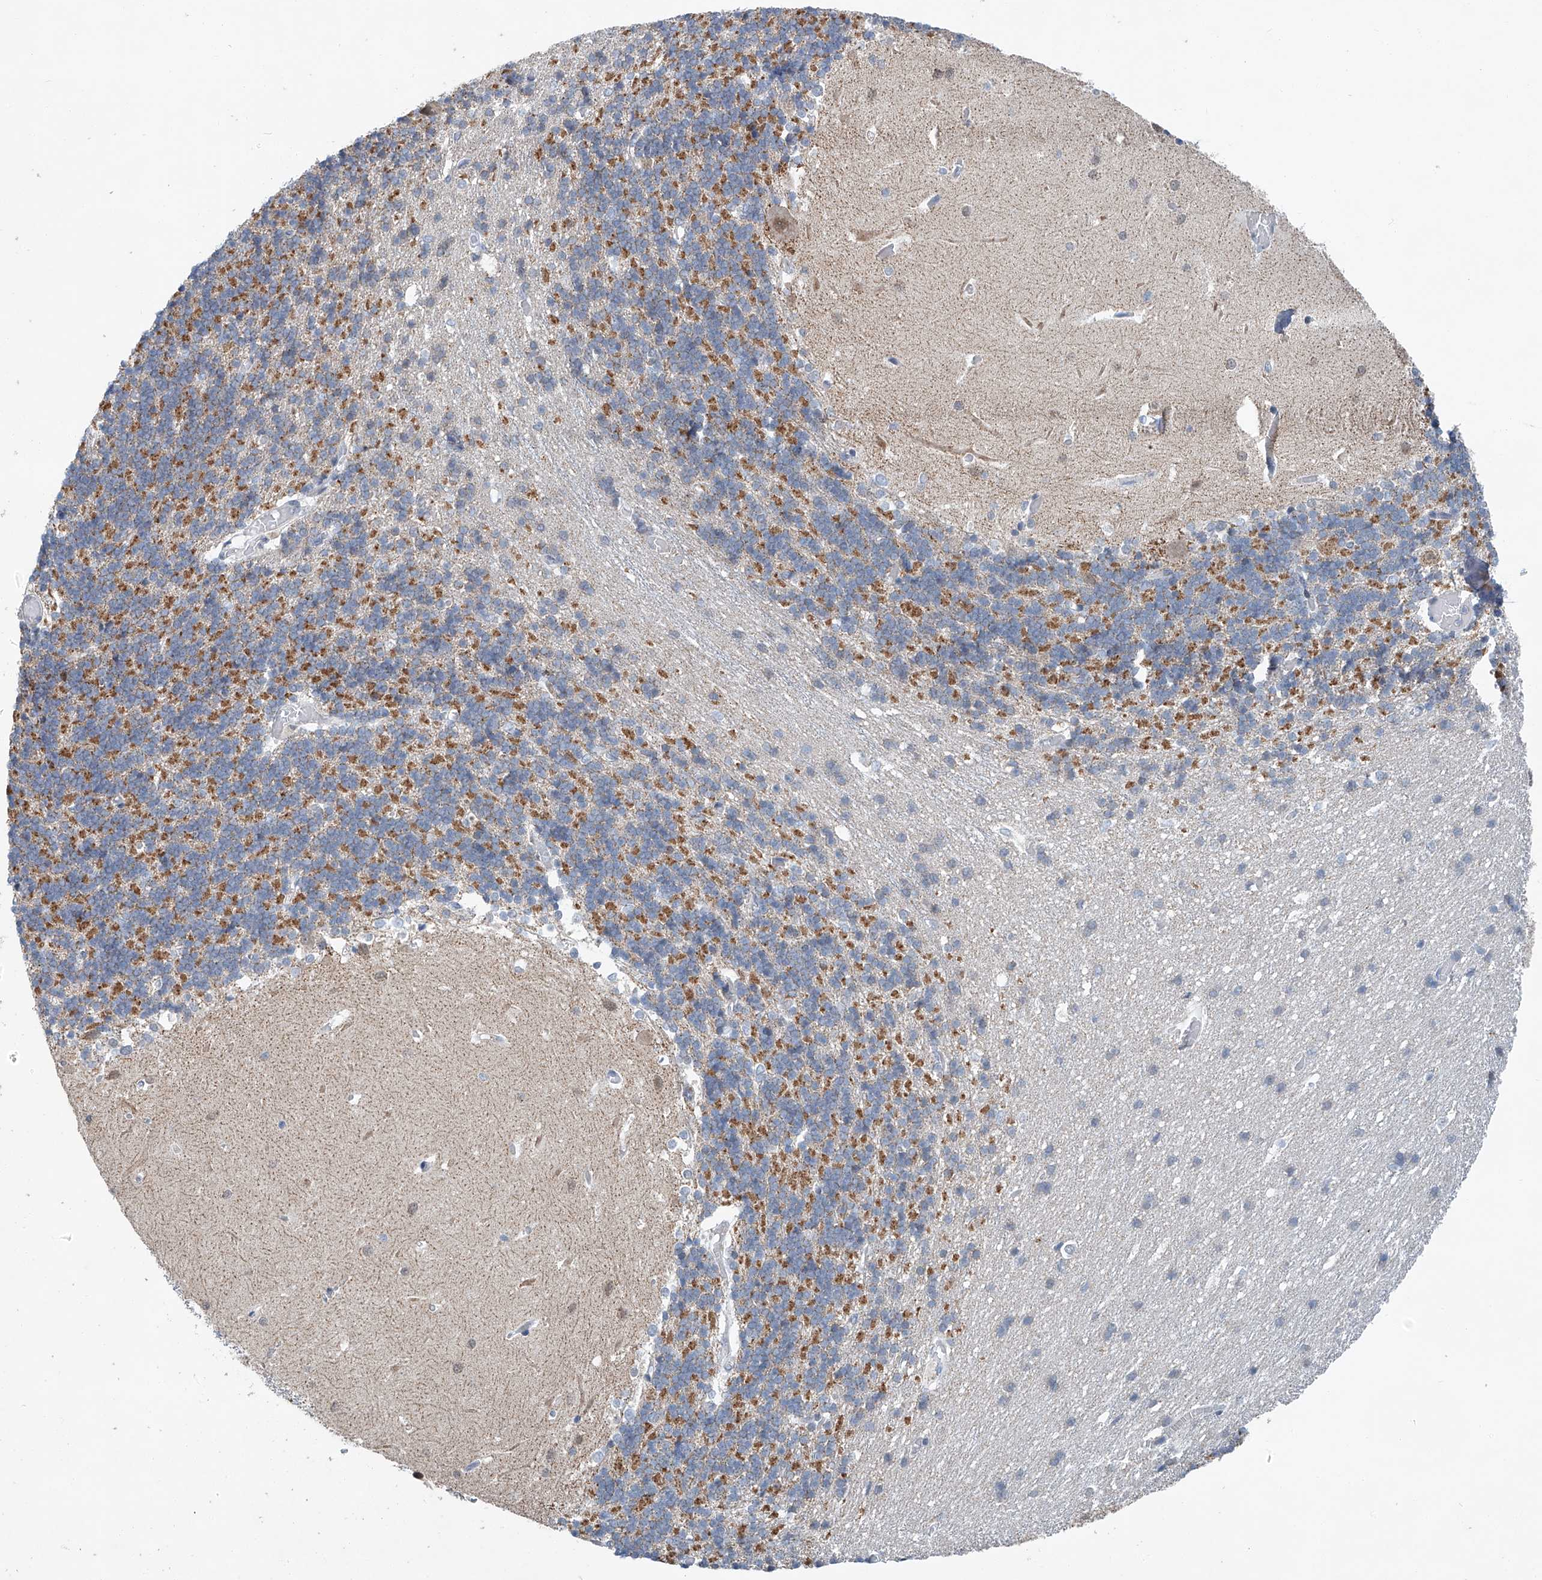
{"staining": {"intensity": "moderate", "quantity": "25%-75%", "location": "cytoplasmic/membranous"}, "tissue": "cerebellum", "cell_type": "Cells in granular layer", "image_type": "normal", "snomed": [{"axis": "morphology", "description": "Normal tissue, NOS"}, {"axis": "topography", "description": "Cerebellum"}], "caption": "Immunohistochemistry (IHC) (DAB) staining of unremarkable human cerebellum displays moderate cytoplasmic/membranous protein positivity in approximately 25%-75% of cells in granular layer.", "gene": "KLF15", "patient": {"sex": "male", "age": 37}}